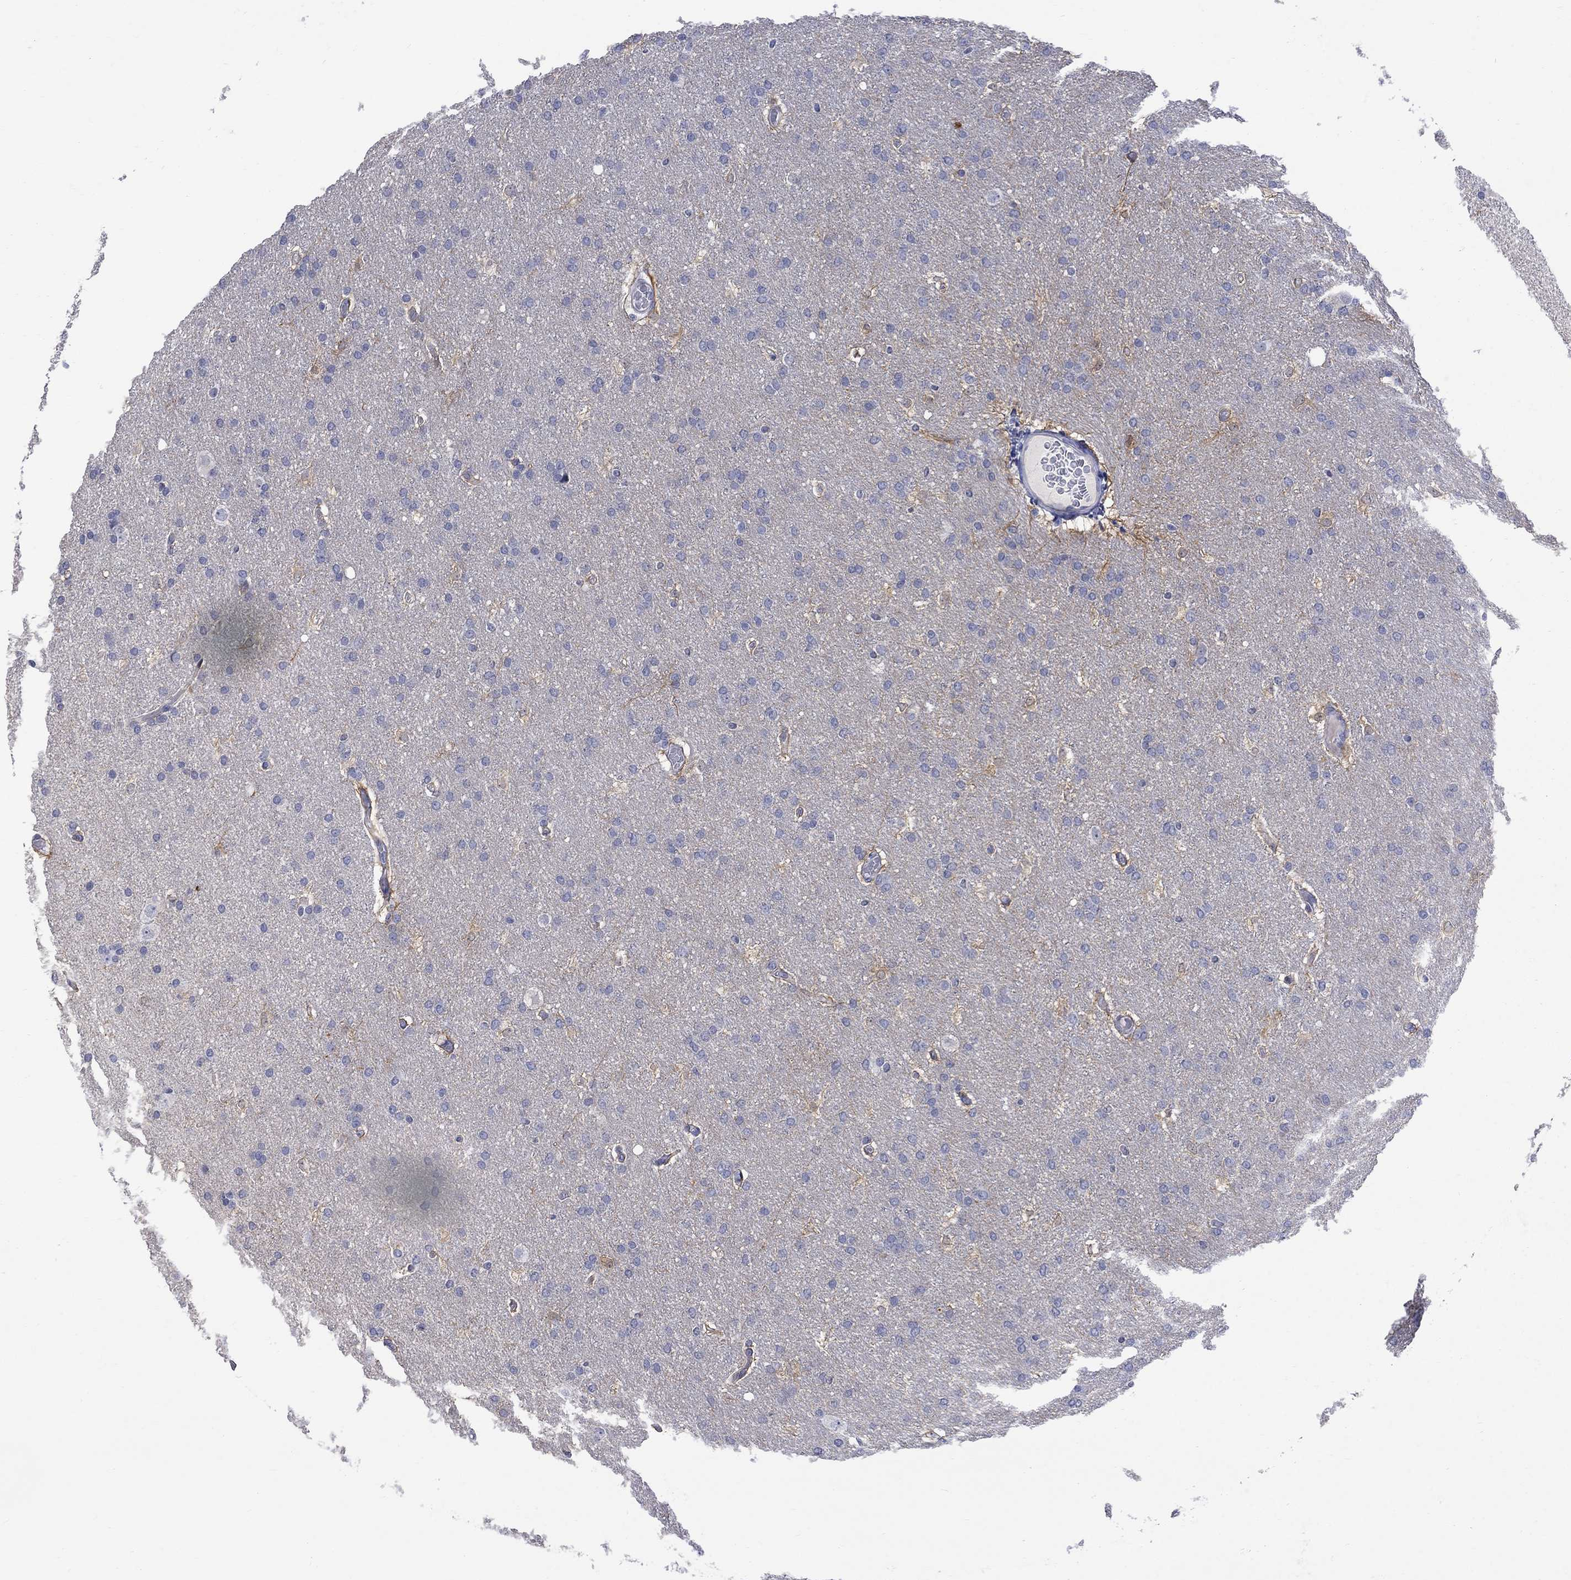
{"staining": {"intensity": "negative", "quantity": "none", "location": "none"}, "tissue": "glioma", "cell_type": "Tumor cells", "image_type": "cancer", "snomed": [{"axis": "morphology", "description": "Glioma, malignant, Low grade"}, {"axis": "topography", "description": "Brain"}], "caption": "DAB (3,3'-diaminobenzidine) immunohistochemical staining of malignant low-grade glioma demonstrates no significant positivity in tumor cells.", "gene": "HKDC1", "patient": {"sex": "female", "age": 37}}